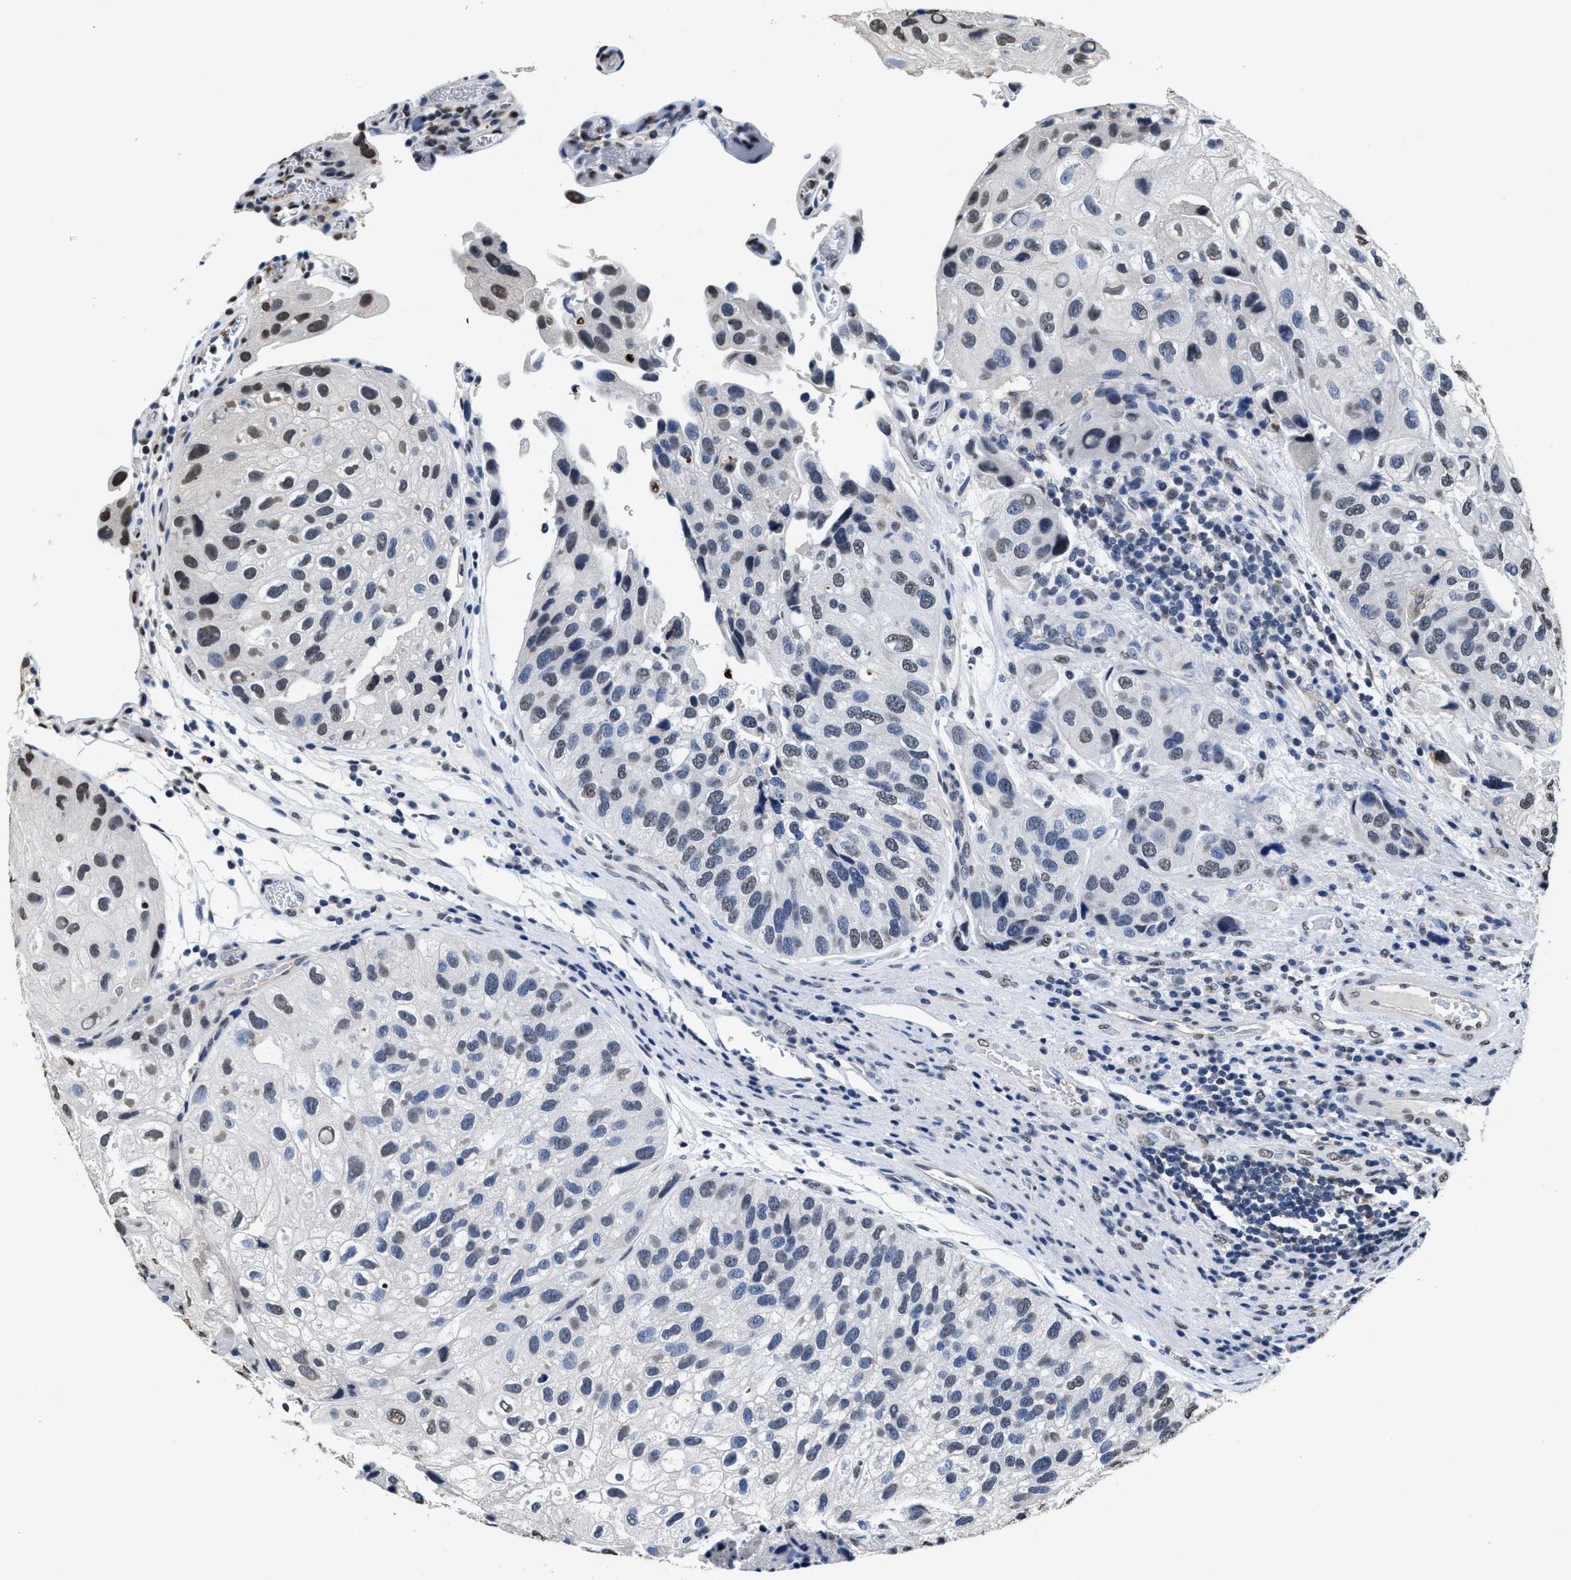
{"staining": {"intensity": "weak", "quantity": "<25%", "location": "nuclear"}, "tissue": "urothelial cancer", "cell_type": "Tumor cells", "image_type": "cancer", "snomed": [{"axis": "morphology", "description": "Urothelial carcinoma, High grade"}, {"axis": "topography", "description": "Urinary bladder"}], "caption": "Tumor cells are negative for protein expression in human urothelial cancer.", "gene": "SUPT16H", "patient": {"sex": "female", "age": 64}}